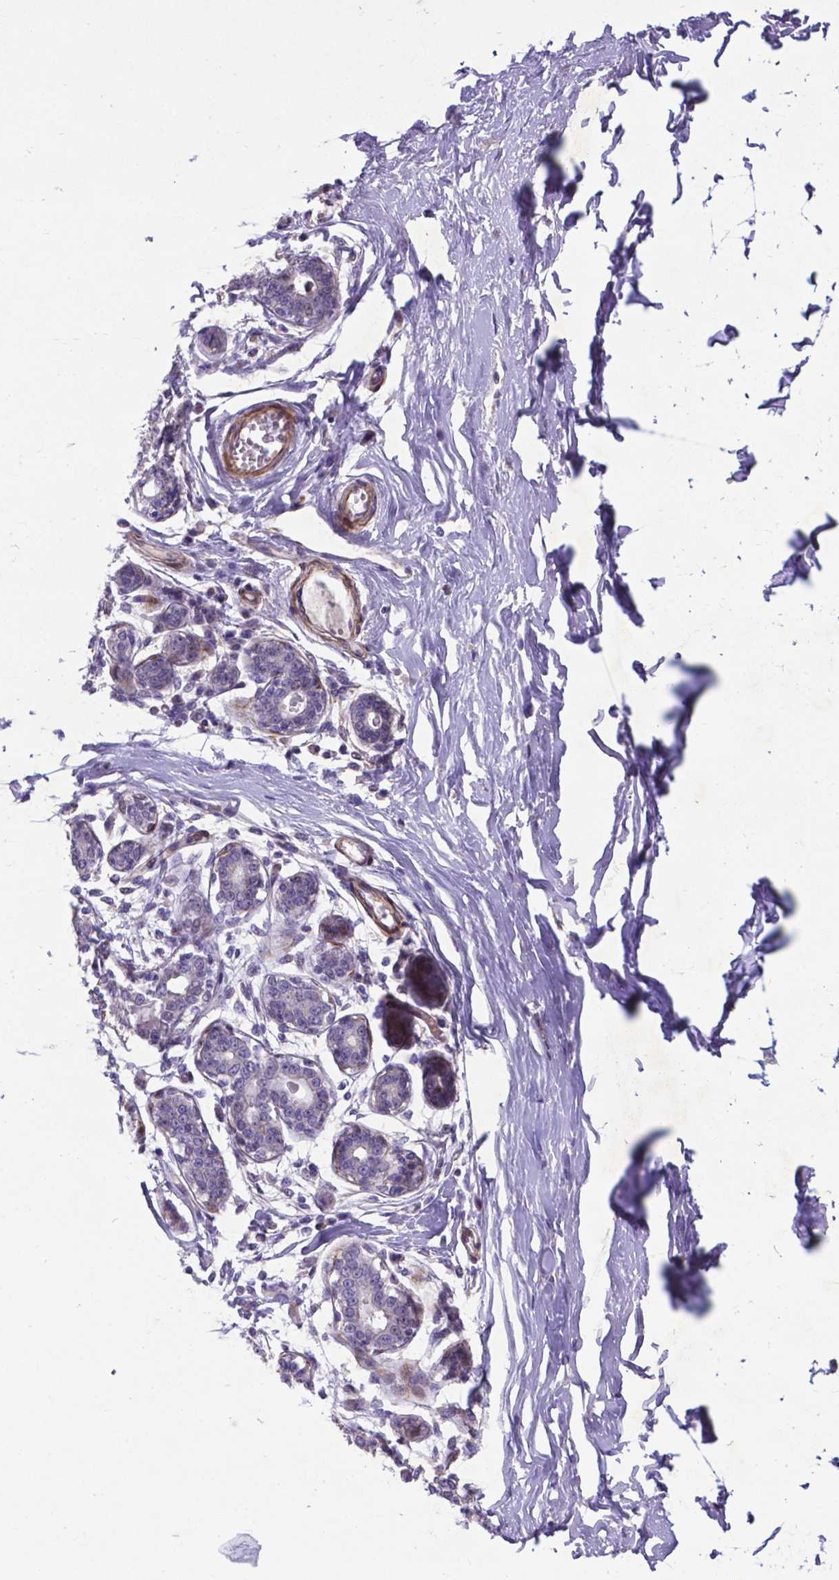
{"staining": {"intensity": "negative", "quantity": "none", "location": "none"}, "tissue": "breast", "cell_type": "Adipocytes", "image_type": "normal", "snomed": [{"axis": "morphology", "description": "Normal tissue, NOS"}, {"axis": "topography", "description": "Skin"}, {"axis": "topography", "description": "Breast"}], "caption": "Immunohistochemistry of normal human breast demonstrates no positivity in adipocytes. (DAB (3,3'-diaminobenzidine) immunohistochemistry visualized using brightfield microscopy, high magnification).", "gene": "PFKFB4", "patient": {"sex": "female", "age": 43}}